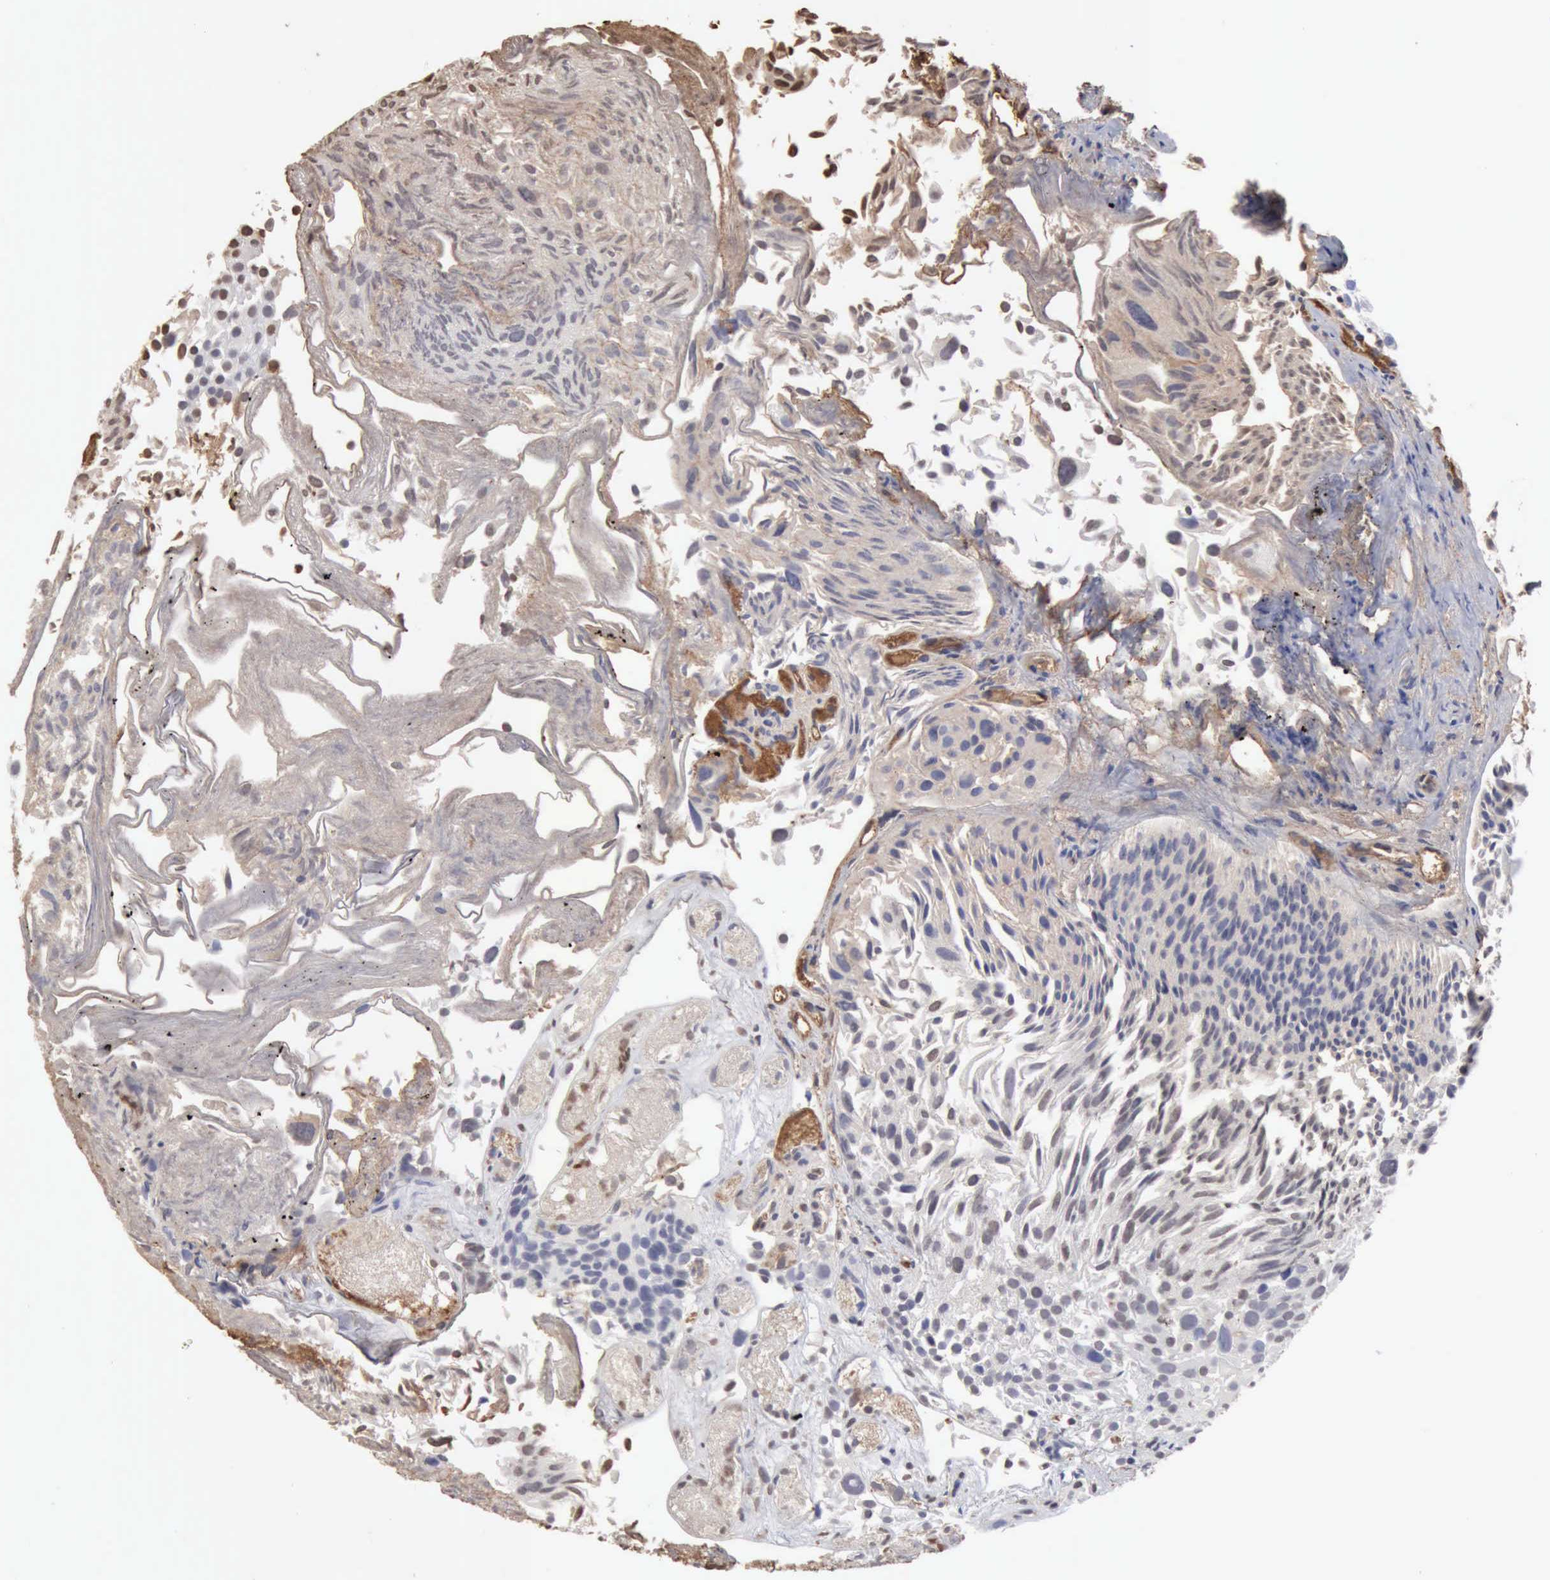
{"staining": {"intensity": "weak", "quantity": "<25%", "location": "nuclear"}, "tissue": "urothelial cancer", "cell_type": "Tumor cells", "image_type": "cancer", "snomed": [{"axis": "morphology", "description": "Urothelial carcinoma, High grade"}, {"axis": "topography", "description": "Urinary bladder"}], "caption": "There is no significant positivity in tumor cells of high-grade urothelial carcinoma.", "gene": "SERPINA1", "patient": {"sex": "female", "age": 78}}